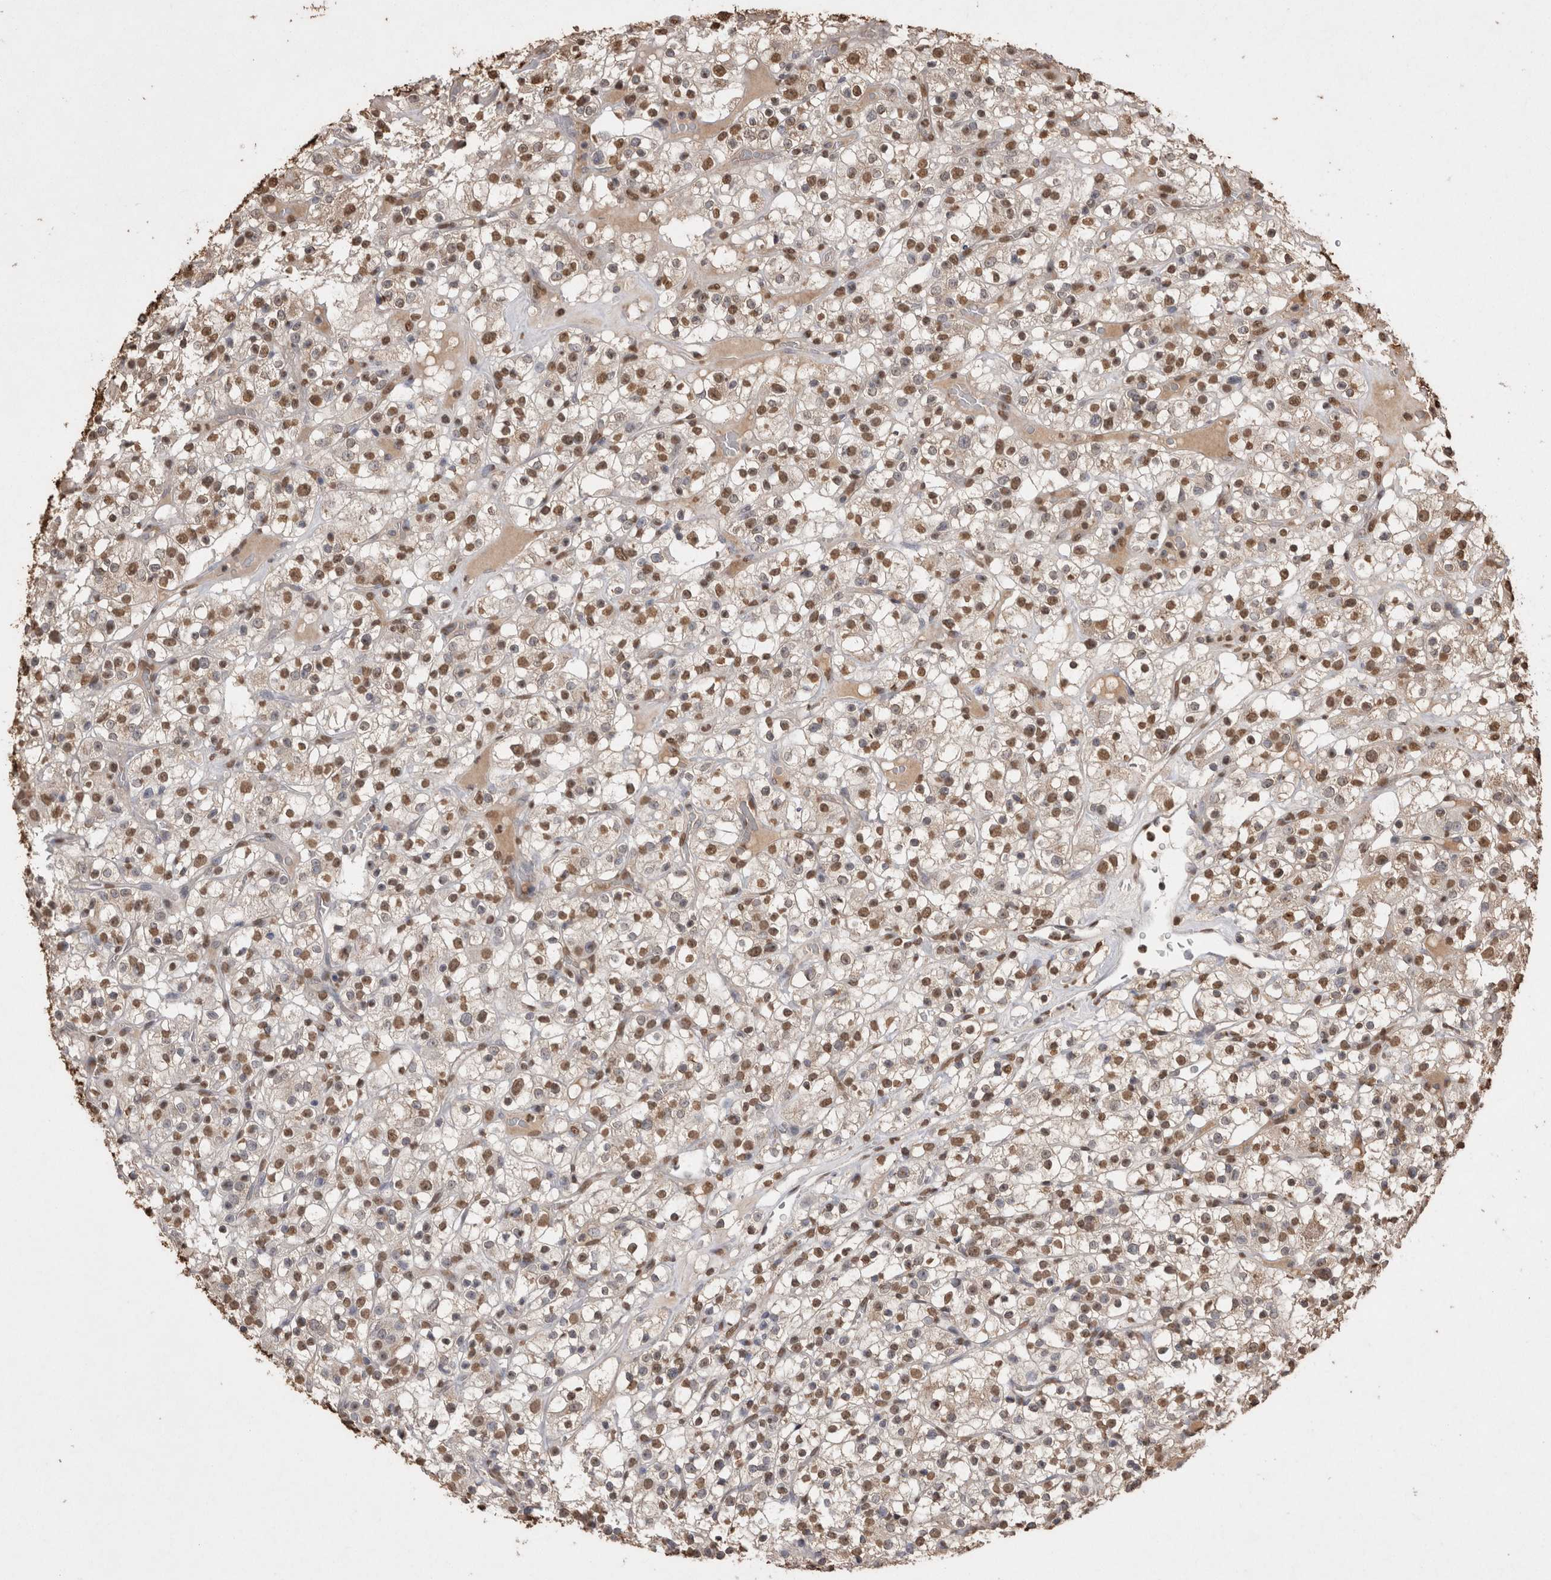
{"staining": {"intensity": "moderate", "quantity": ">75%", "location": "nuclear"}, "tissue": "renal cancer", "cell_type": "Tumor cells", "image_type": "cancer", "snomed": [{"axis": "morphology", "description": "Normal tissue, NOS"}, {"axis": "morphology", "description": "Adenocarcinoma, NOS"}, {"axis": "topography", "description": "Kidney"}], "caption": "The histopathology image exhibits immunohistochemical staining of renal adenocarcinoma. There is moderate nuclear expression is seen in about >75% of tumor cells.", "gene": "POU5F1", "patient": {"sex": "female", "age": 72}}